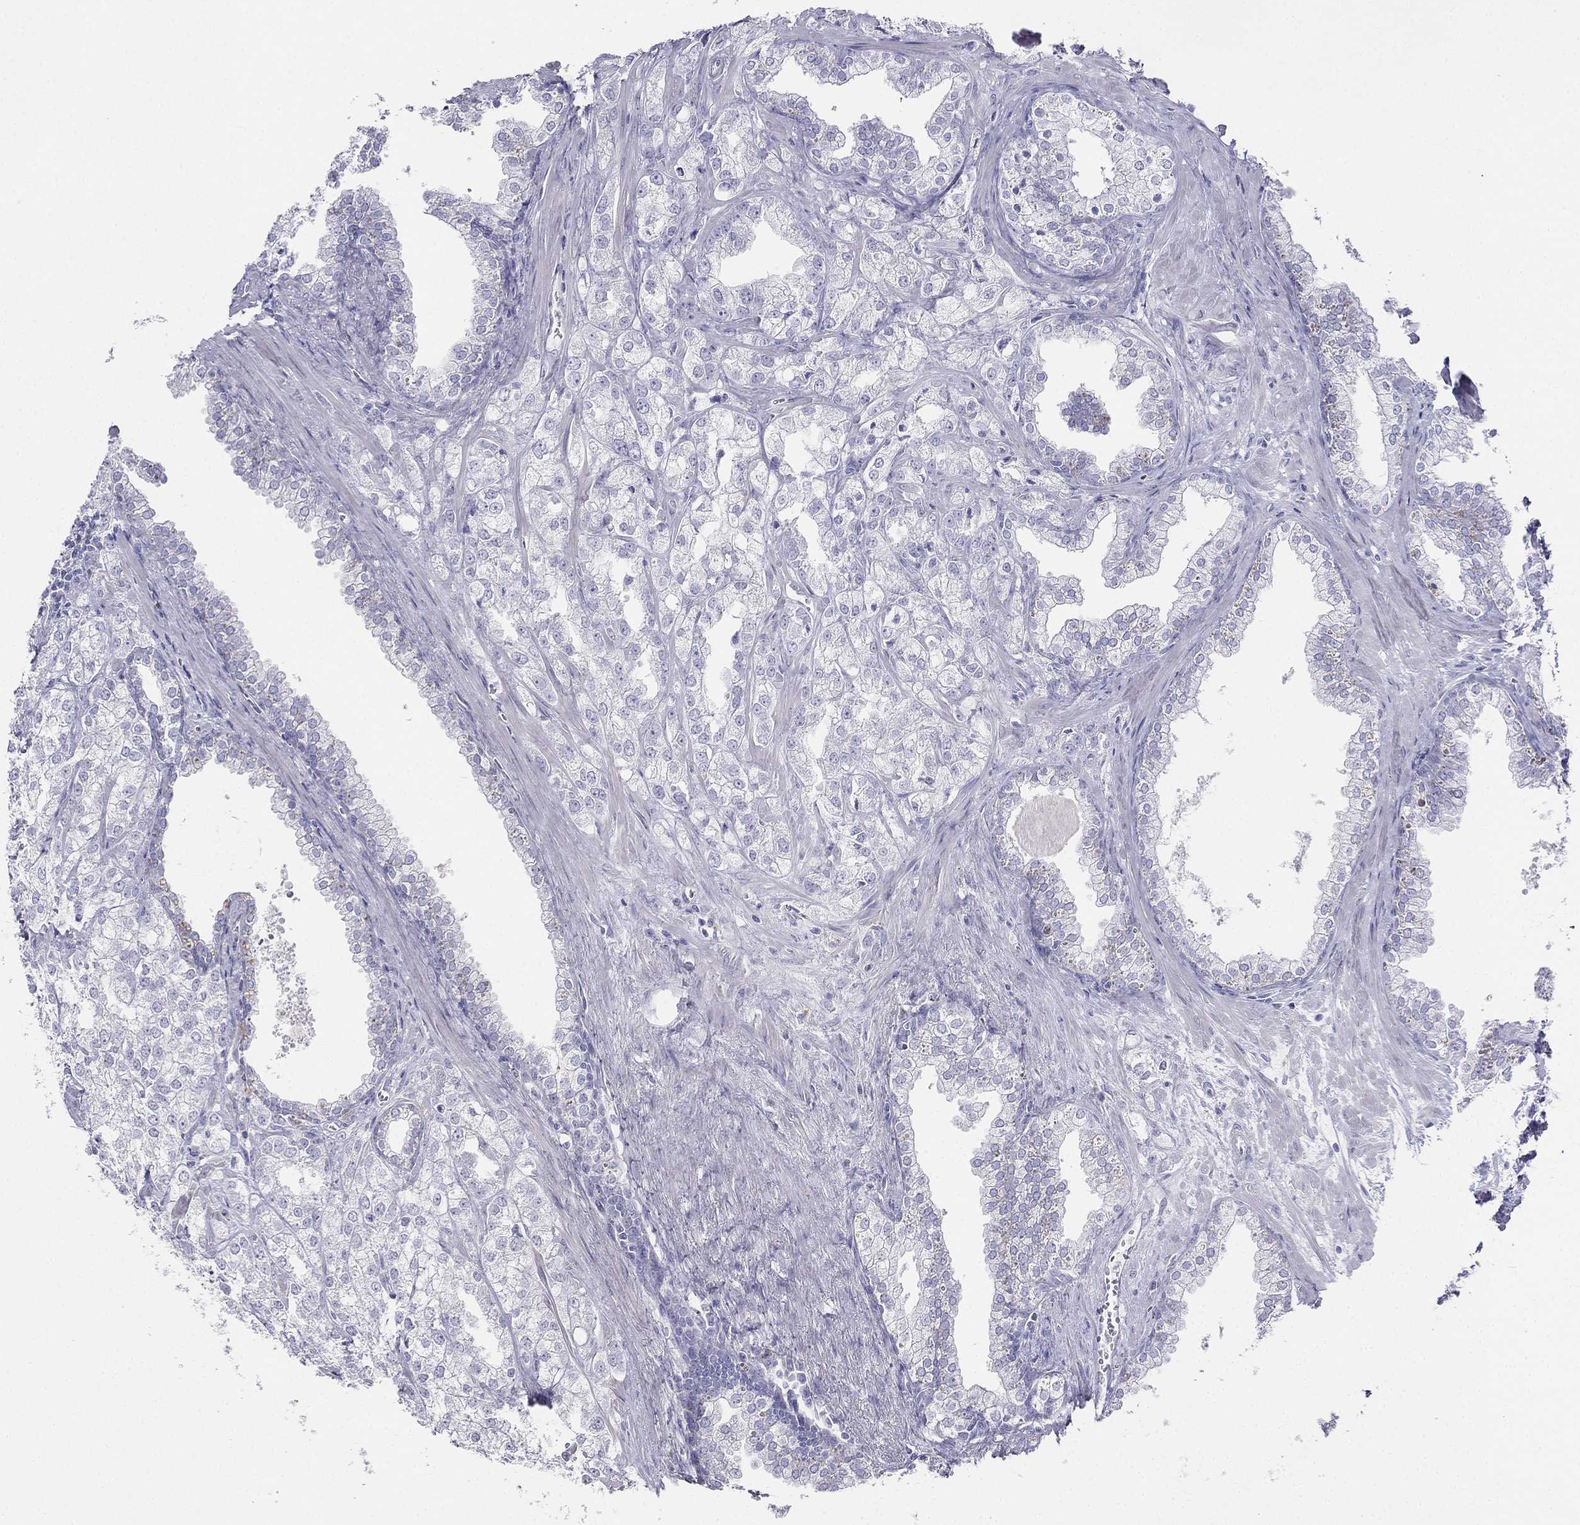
{"staining": {"intensity": "negative", "quantity": "none", "location": "none"}, "tissue": "prostate cancer", "cell_type": "Tumor cells", "image_type": "cancer", "snomed": [{"axis": "morphology", "description": "Adenocarcinoma, NOS"}, {"axis": "topography", "description": "Prostate"}], "caption": "Immunohistochemistry photomicrograph of neoplastic tissue: human prostate cancer stained with DAB exhibits no significant protein positivity in tumor cells. The staining was performed using DAB to visualize the protein expression in brown, while the nuclei were stained in blue with hematoxylin (Magnification: 20x).", "gene": "ALOXE3", "patient": {"sex": "male", "age": 70}}